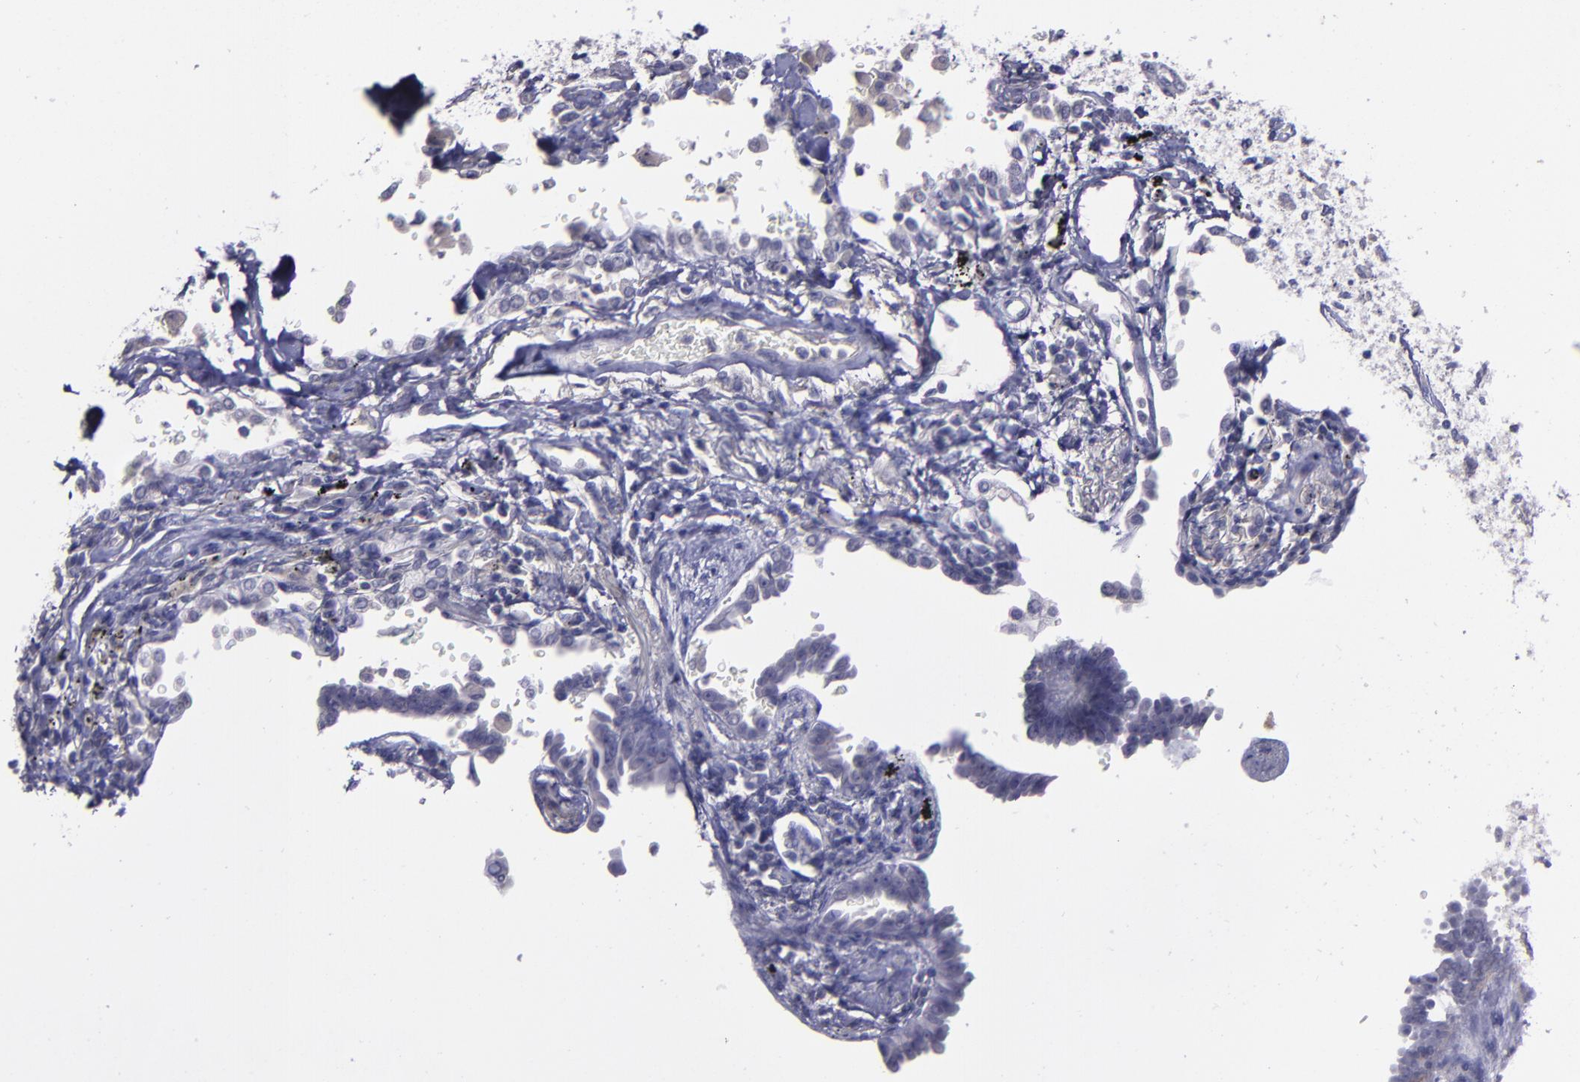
{"staining": {"intensity": "weak", "quantity": "<25%", "location": "cytoplasmic/membranous"}, "tissue": "lung cancer", "cell_type": "Tumor cells", "image_type": "cancer", "snomed": [{"axis": "morphology", "description": "Adenocarcinoma, NOS"}, {"axis": "topography", "description": "Lung"}], "caption": "Photomicrograph shows no protein staining in tumor cells of lung adenocarcinoma tissue.", "gene": "MASP1", "patient": {"sex": "female", "age": 64}}